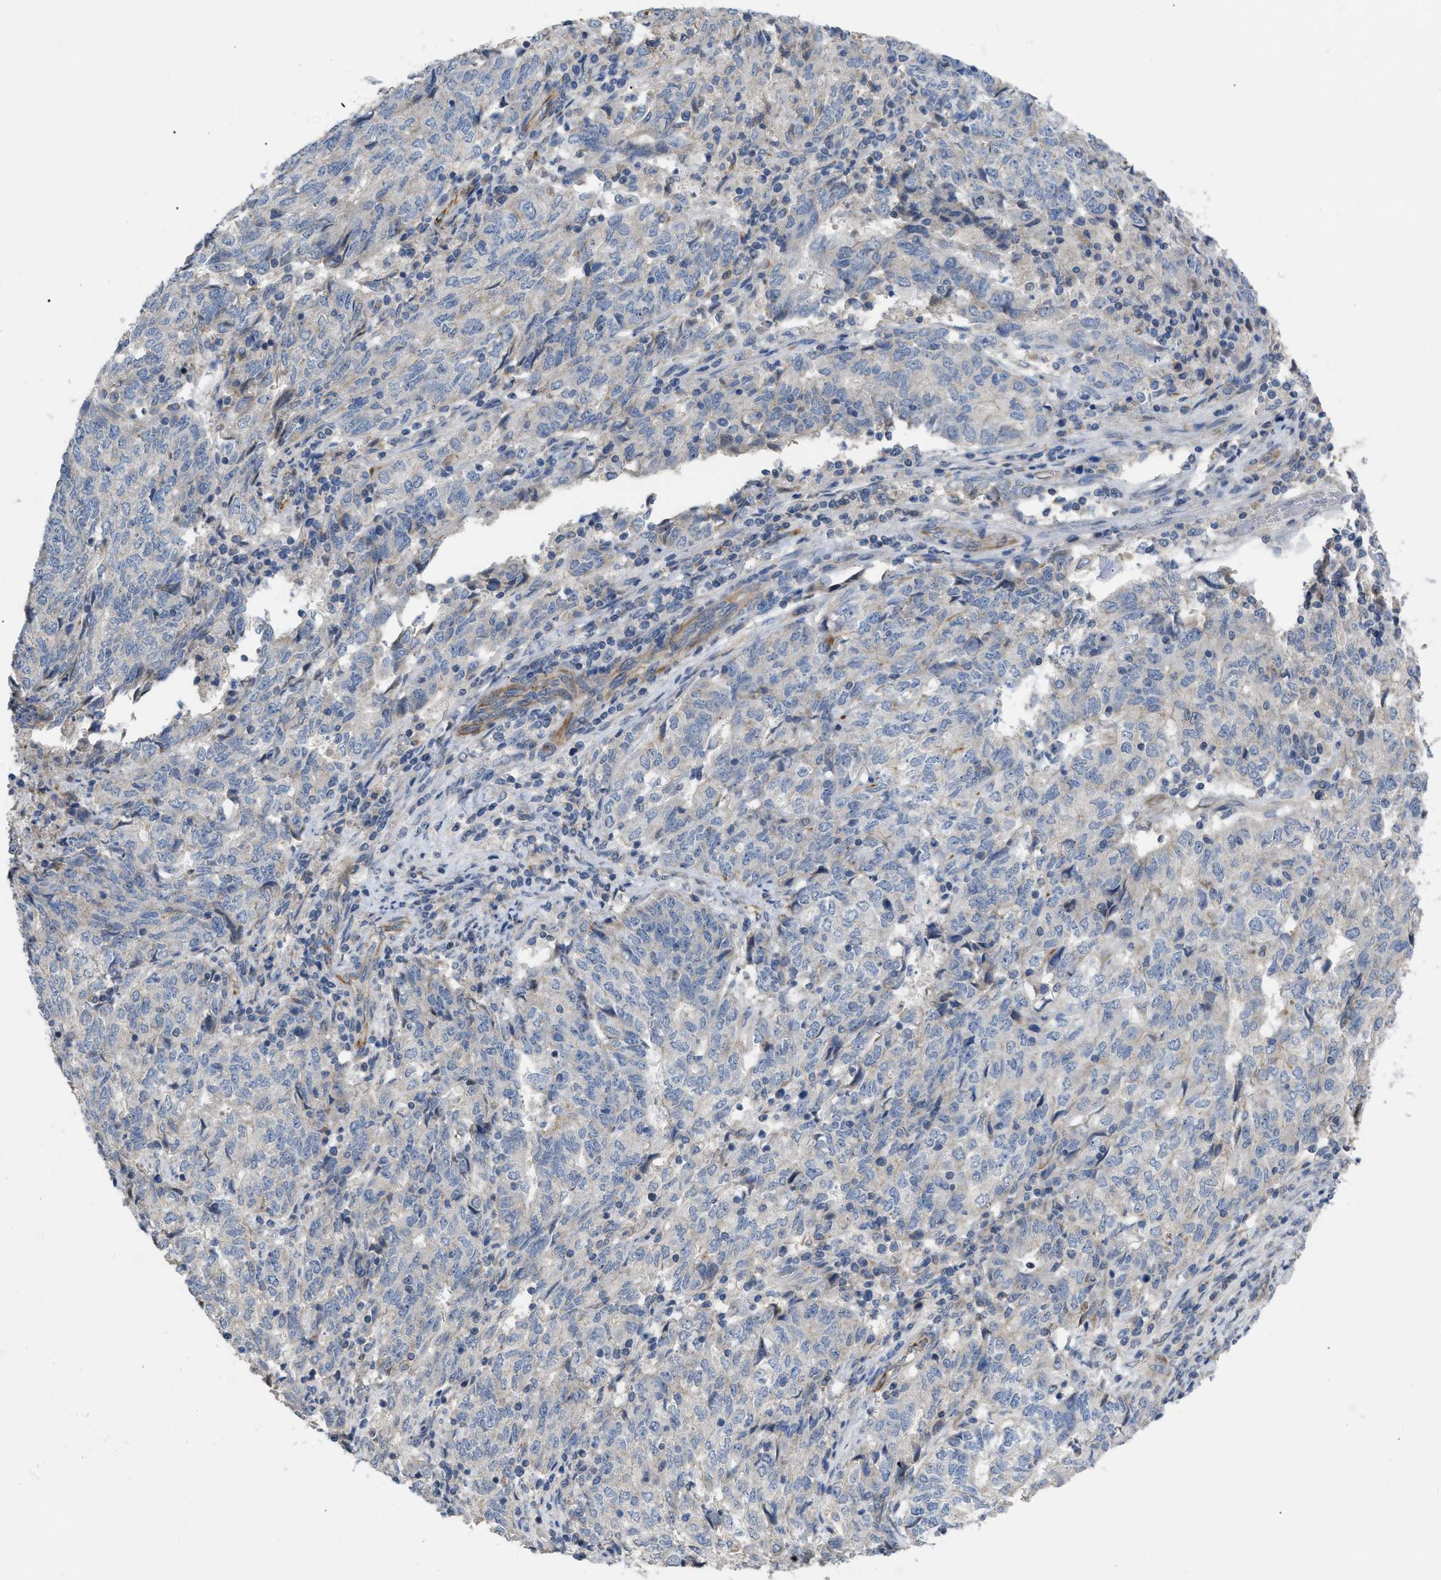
{"staining": {"intensity": "negative", "quantity": "none", "location": "none"}, "tissue": "endometrial cancer", "cell_type": "Tumor cells", "image_type": "cancer", "snomed": [{"axis": "morphology", "description": "Adenocarcinoma, NOS"}, {"axis": "topography", "description": "Endometrium"}], "caption": "This is an immunohistochemistry (IHC) micrograph of endometrial adenocarcinoma. There is no expression in tumor cells.", "gene": "DHX58", "patient": {"sex": "female", "age": 80}}